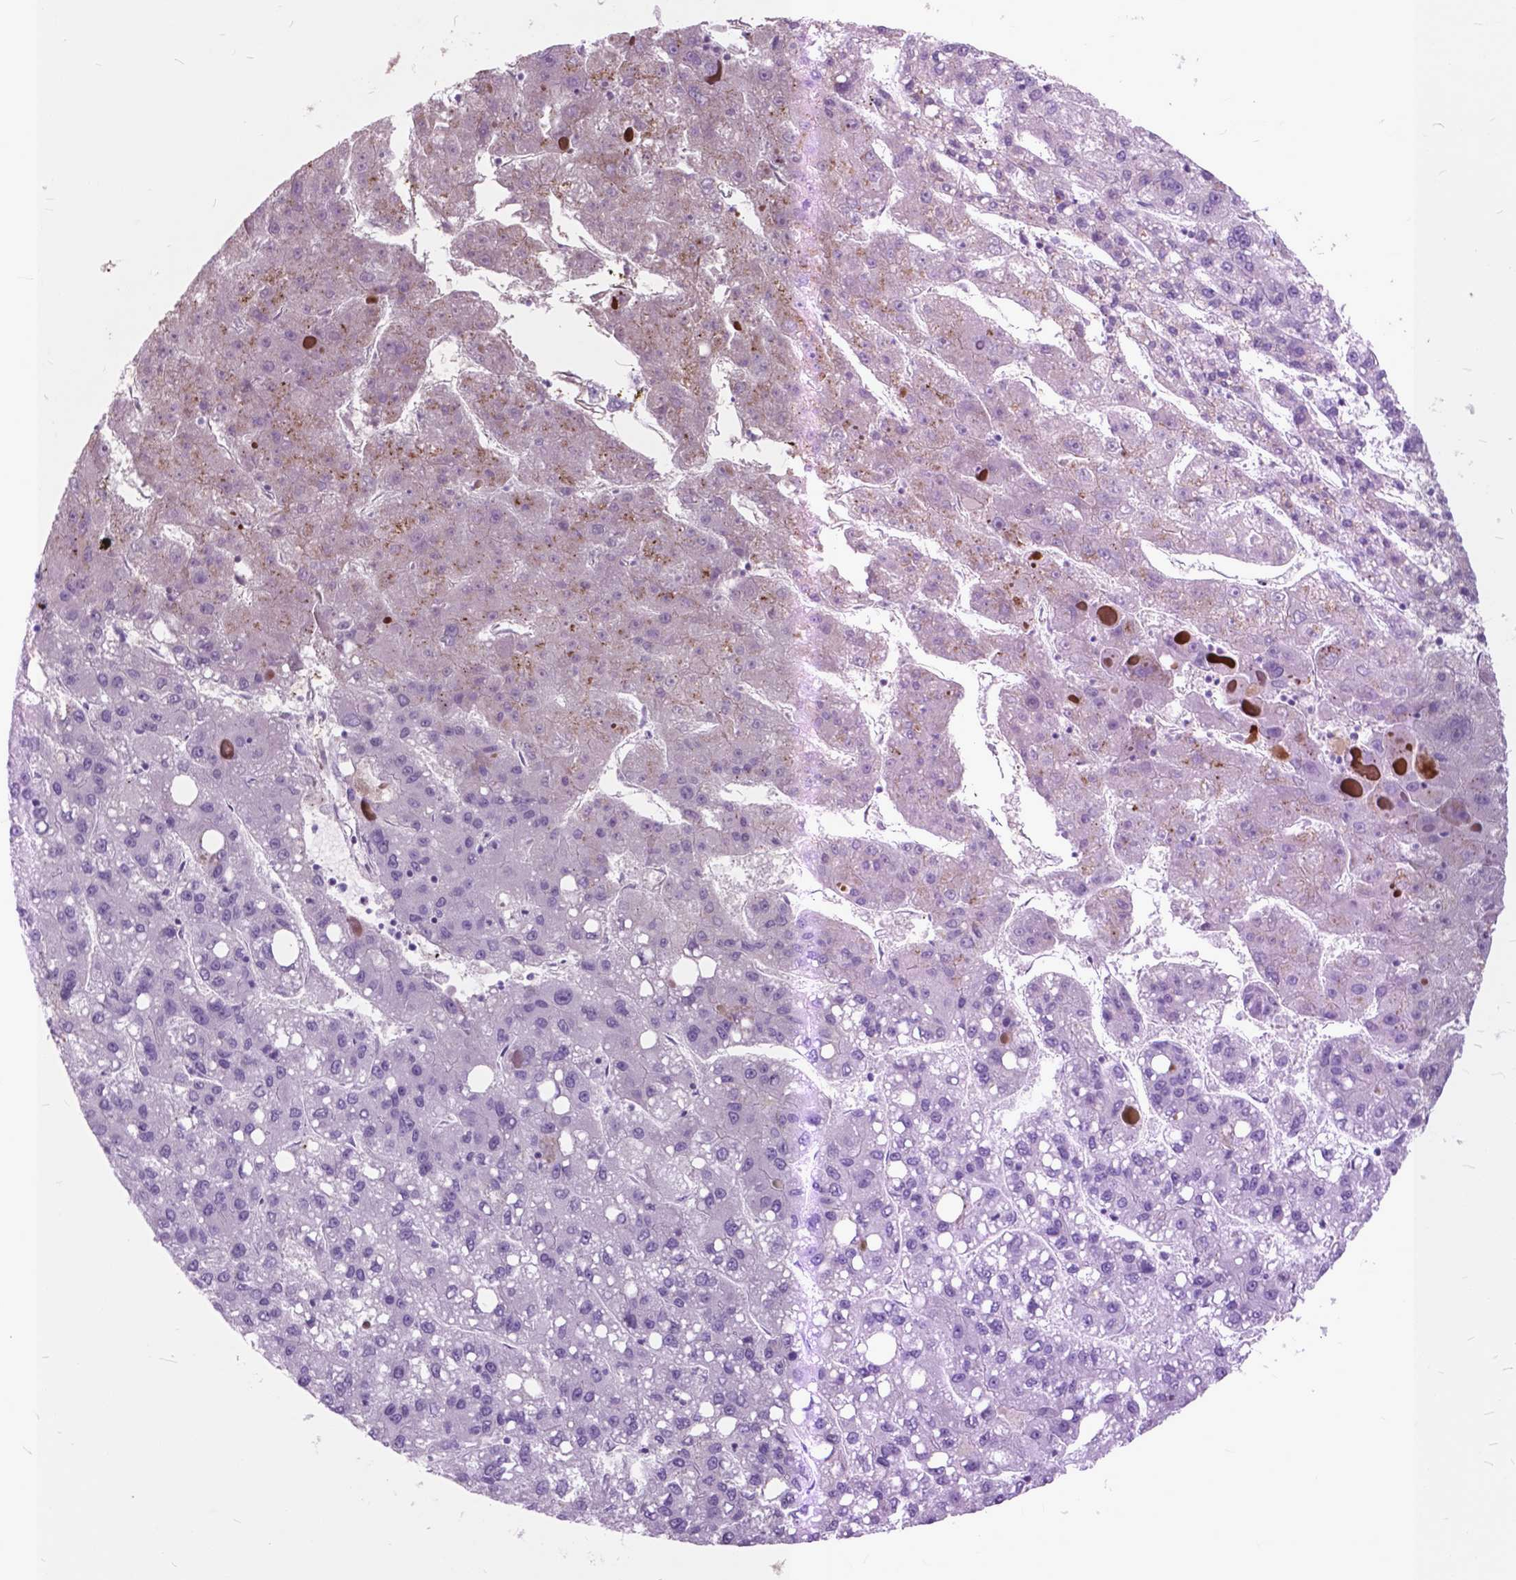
{"staining": {"intensity": "negative", "quantity": "none", "location": "none"}, "tissue": "liver cancer", "cell_type": "Tumor cells", "image_type": "cancer", "snomed": [{"axis": "morphology", "description": "Carcinoma, Hepatocellular, NOS"}, {"axis": "topography", "description": "Liver"}], "caption": "A histopathology image of liver hepatocellular carcinoma stained for a protein demonstrates no brown staining in tumor cells.", "gene": "GDF9", "patient": {"sex": "female", "age": 82}}